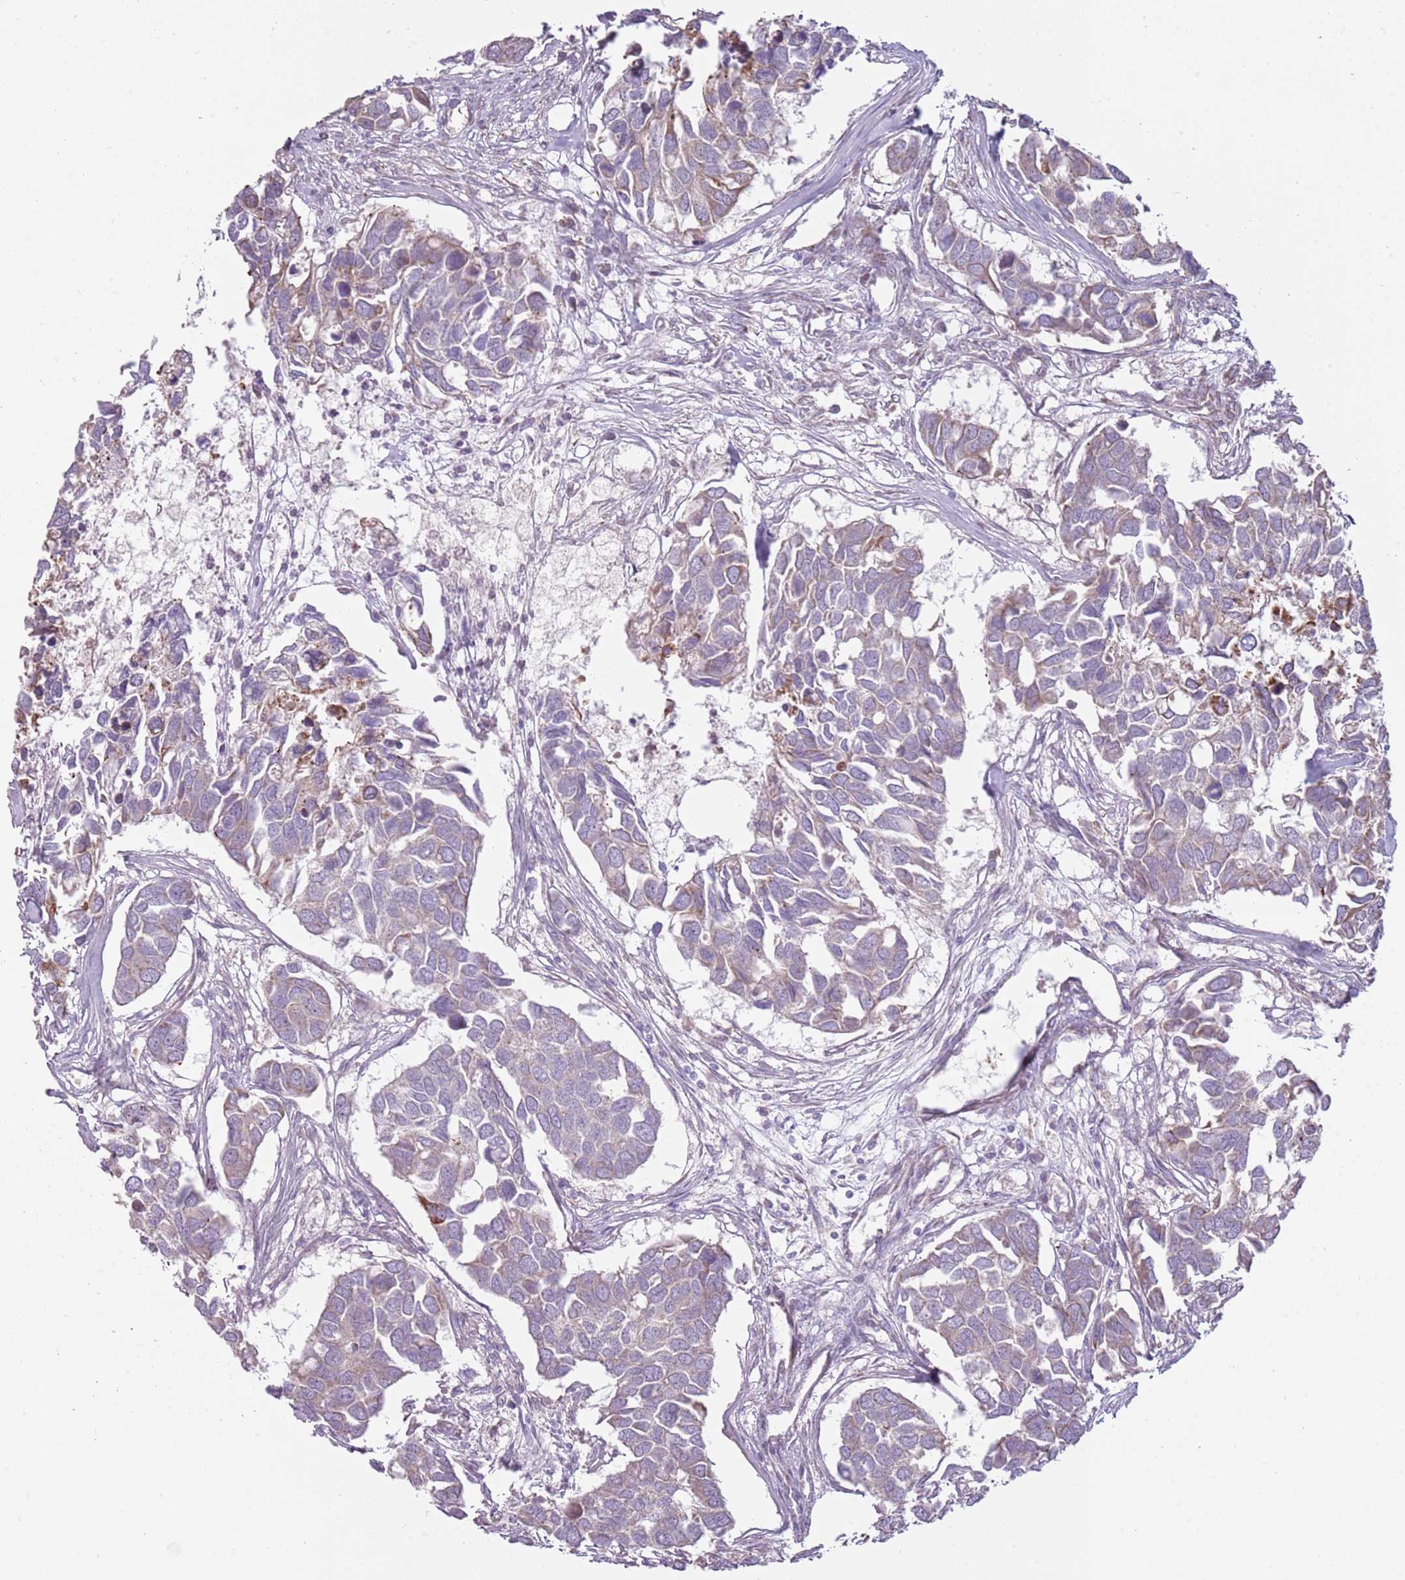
{"staining": {"intensity": "negative", "quantity": "none", "location": "none"}, "tissue": "breast cancer", "cell_type": "Tumor cells", "image_type": "cancer", "snomed": [{"axis": "morphology", "description": "Duct carcinoma"}, {"axis": "topography", "description": "Breast"}], "caption": "This is a photomicrograph of IHC staining of intraductal carcinoma (breast), which shows no expression in tumor cells.", "gene": "HSPA14", "patient": {"sex": "female", "age": 83}}